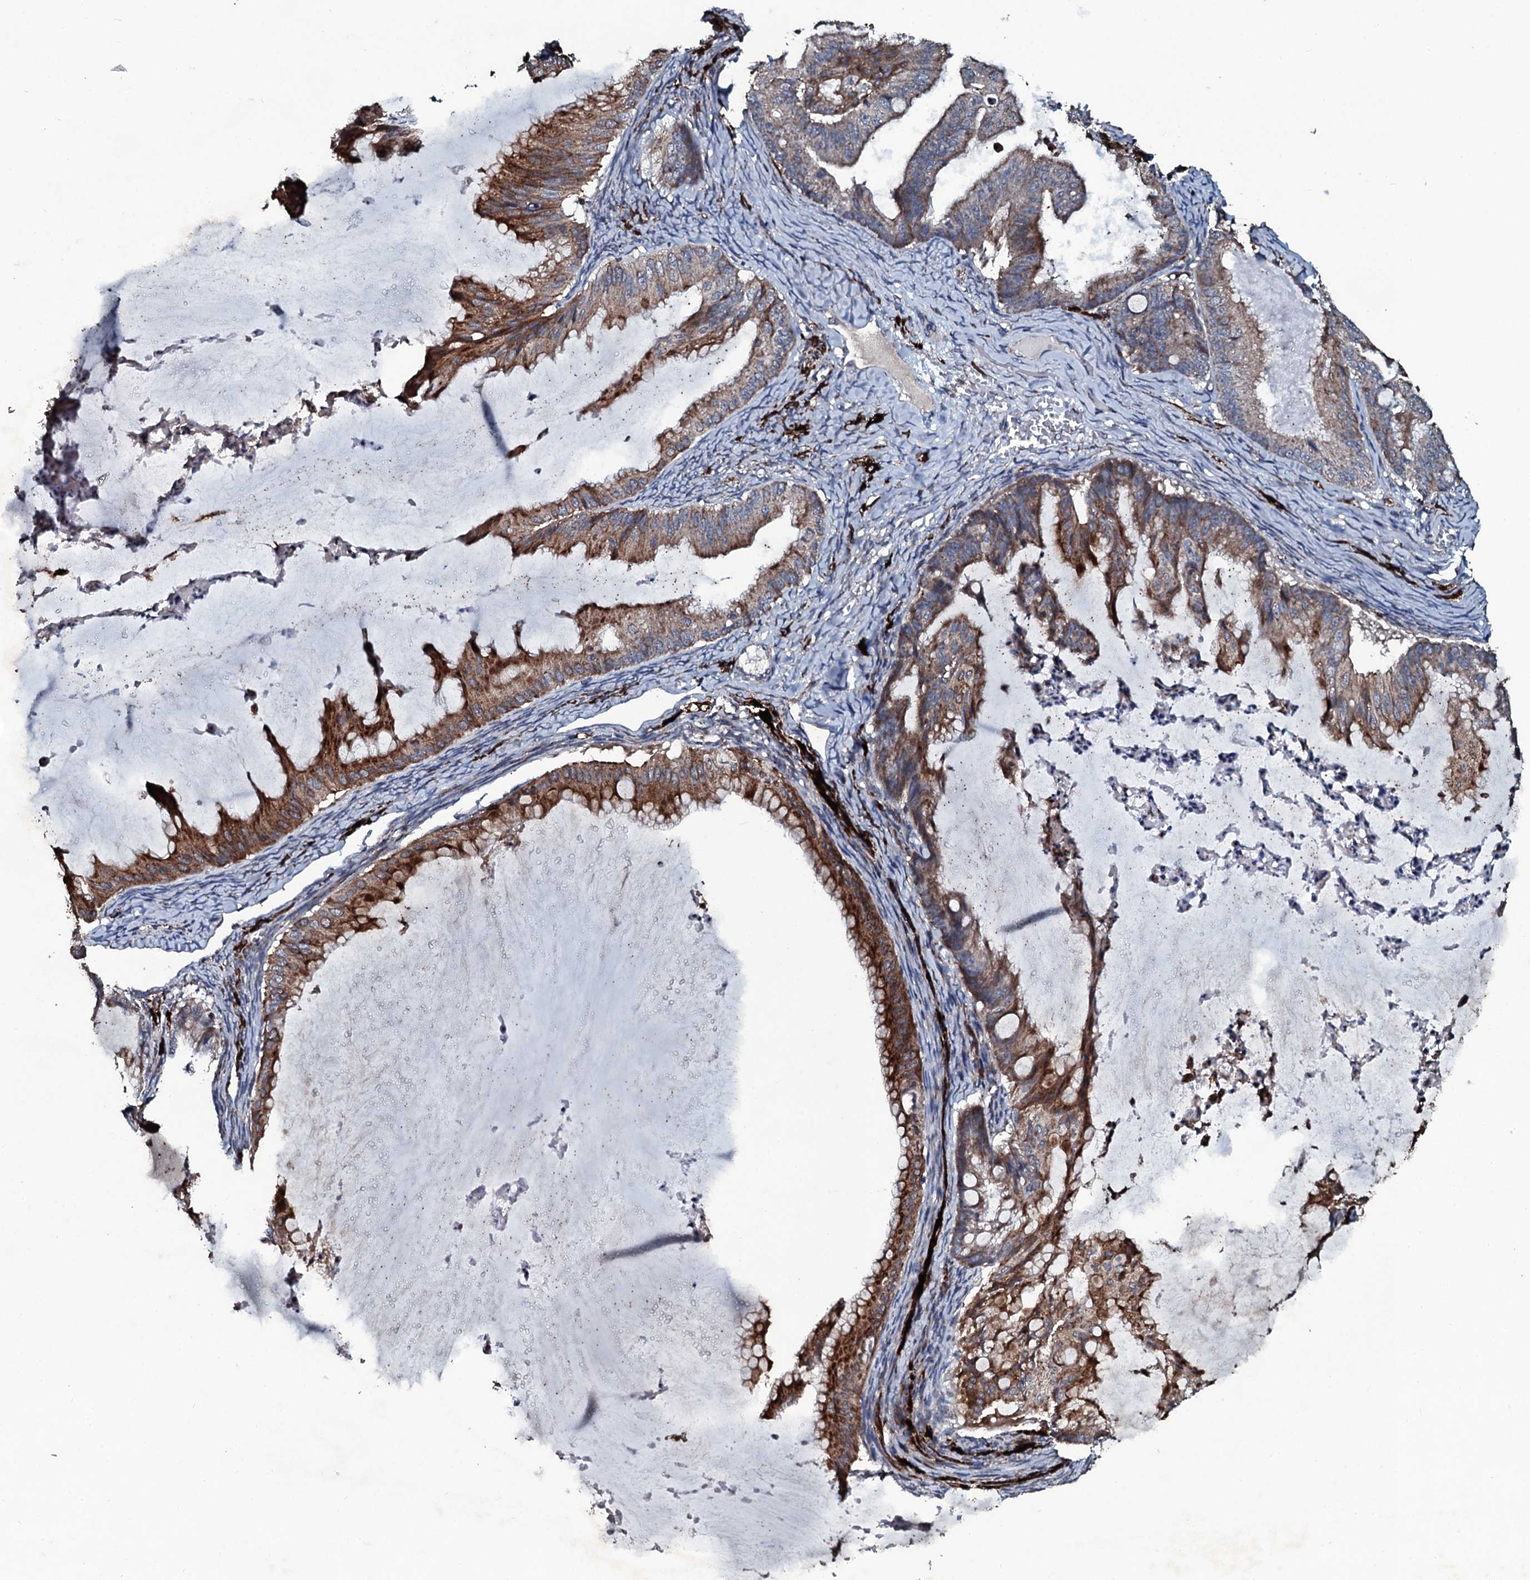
{"staining": {"intensity": "moderate", "quantity": ">75%", "location": "cytoplasmic/membranous"}, "tissue": "ovarian cancer", "cell_type": "Tumor cells", "image_type": "cancer", "snomed": [{"axis": "morphology", "description": "Cystadenocarcinoma, mucinous, NOS"}, {"axis": "topography", "description": "Ovary"}], "caption": "Immunohistochemical staining of human ovarian cancer (mucinous cystadenocarcinoma) reveals medium levels of moderate cytoplasmic/membranous protein expression in approximately >75% of tumor cells. The protein is stained brown, and the nuclei are stained in blue (DAB IHC with brightfield microscopy, high magnification).", "gene": "DYNC2I2", "patient": {"sex": "female", "age": 71}}